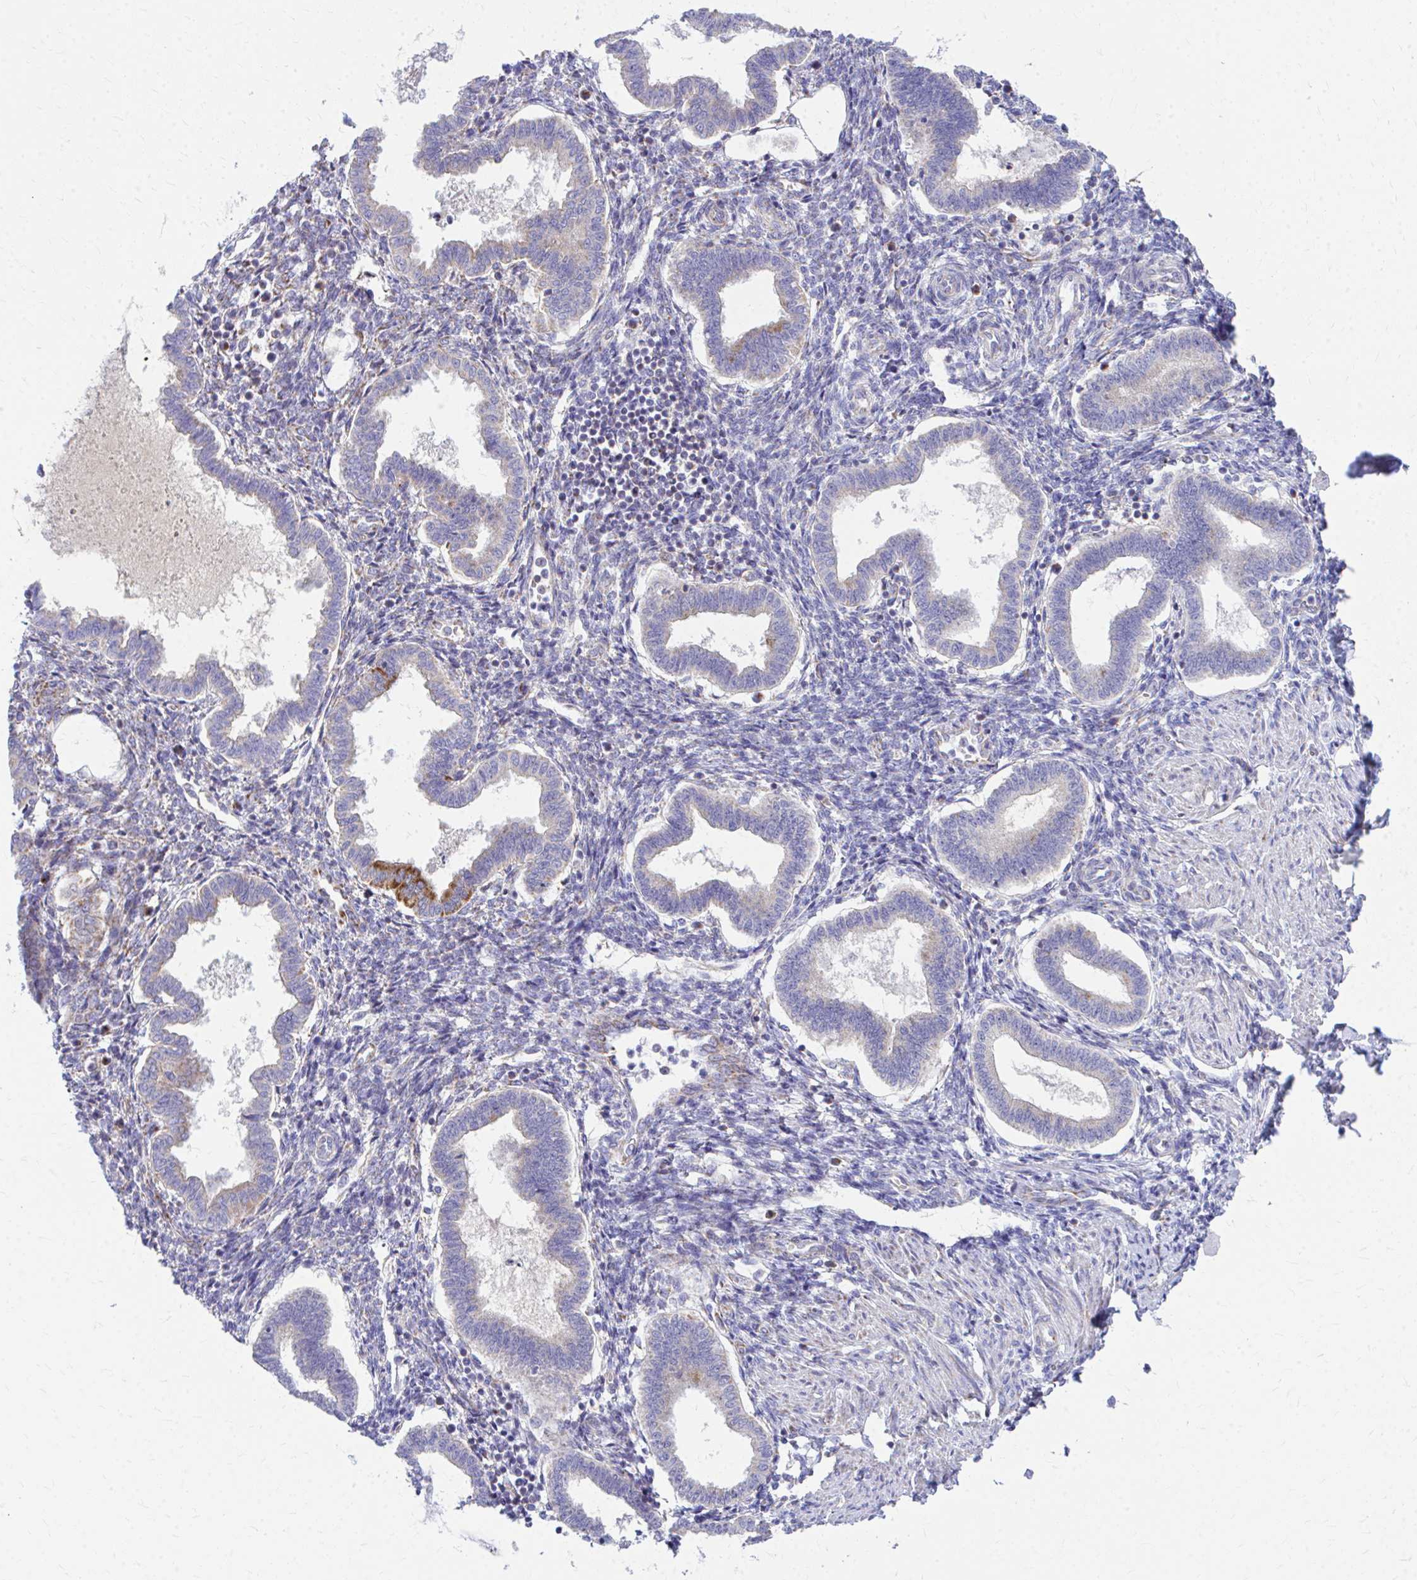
{"staining": {"intensity": "negative", "quantity": "none", "location": "none"}, "tissue": "endometrium", "cell_type": "Cells in endometrial stroma", "image_type": "normal", "snomed": [{"axis": "morphology", "description": "Normal tissue, NOS"}, {"axis": "topography", "description": "Endometrium"}], "caption": "Immunohistochemistry of normal endometrium exhibits no expression in cells in endometrial stroma. (DAB immunohistochemistry, high magnification).", "gene": "MRPL19", "patient": {"sex": "female", "age": 24}}